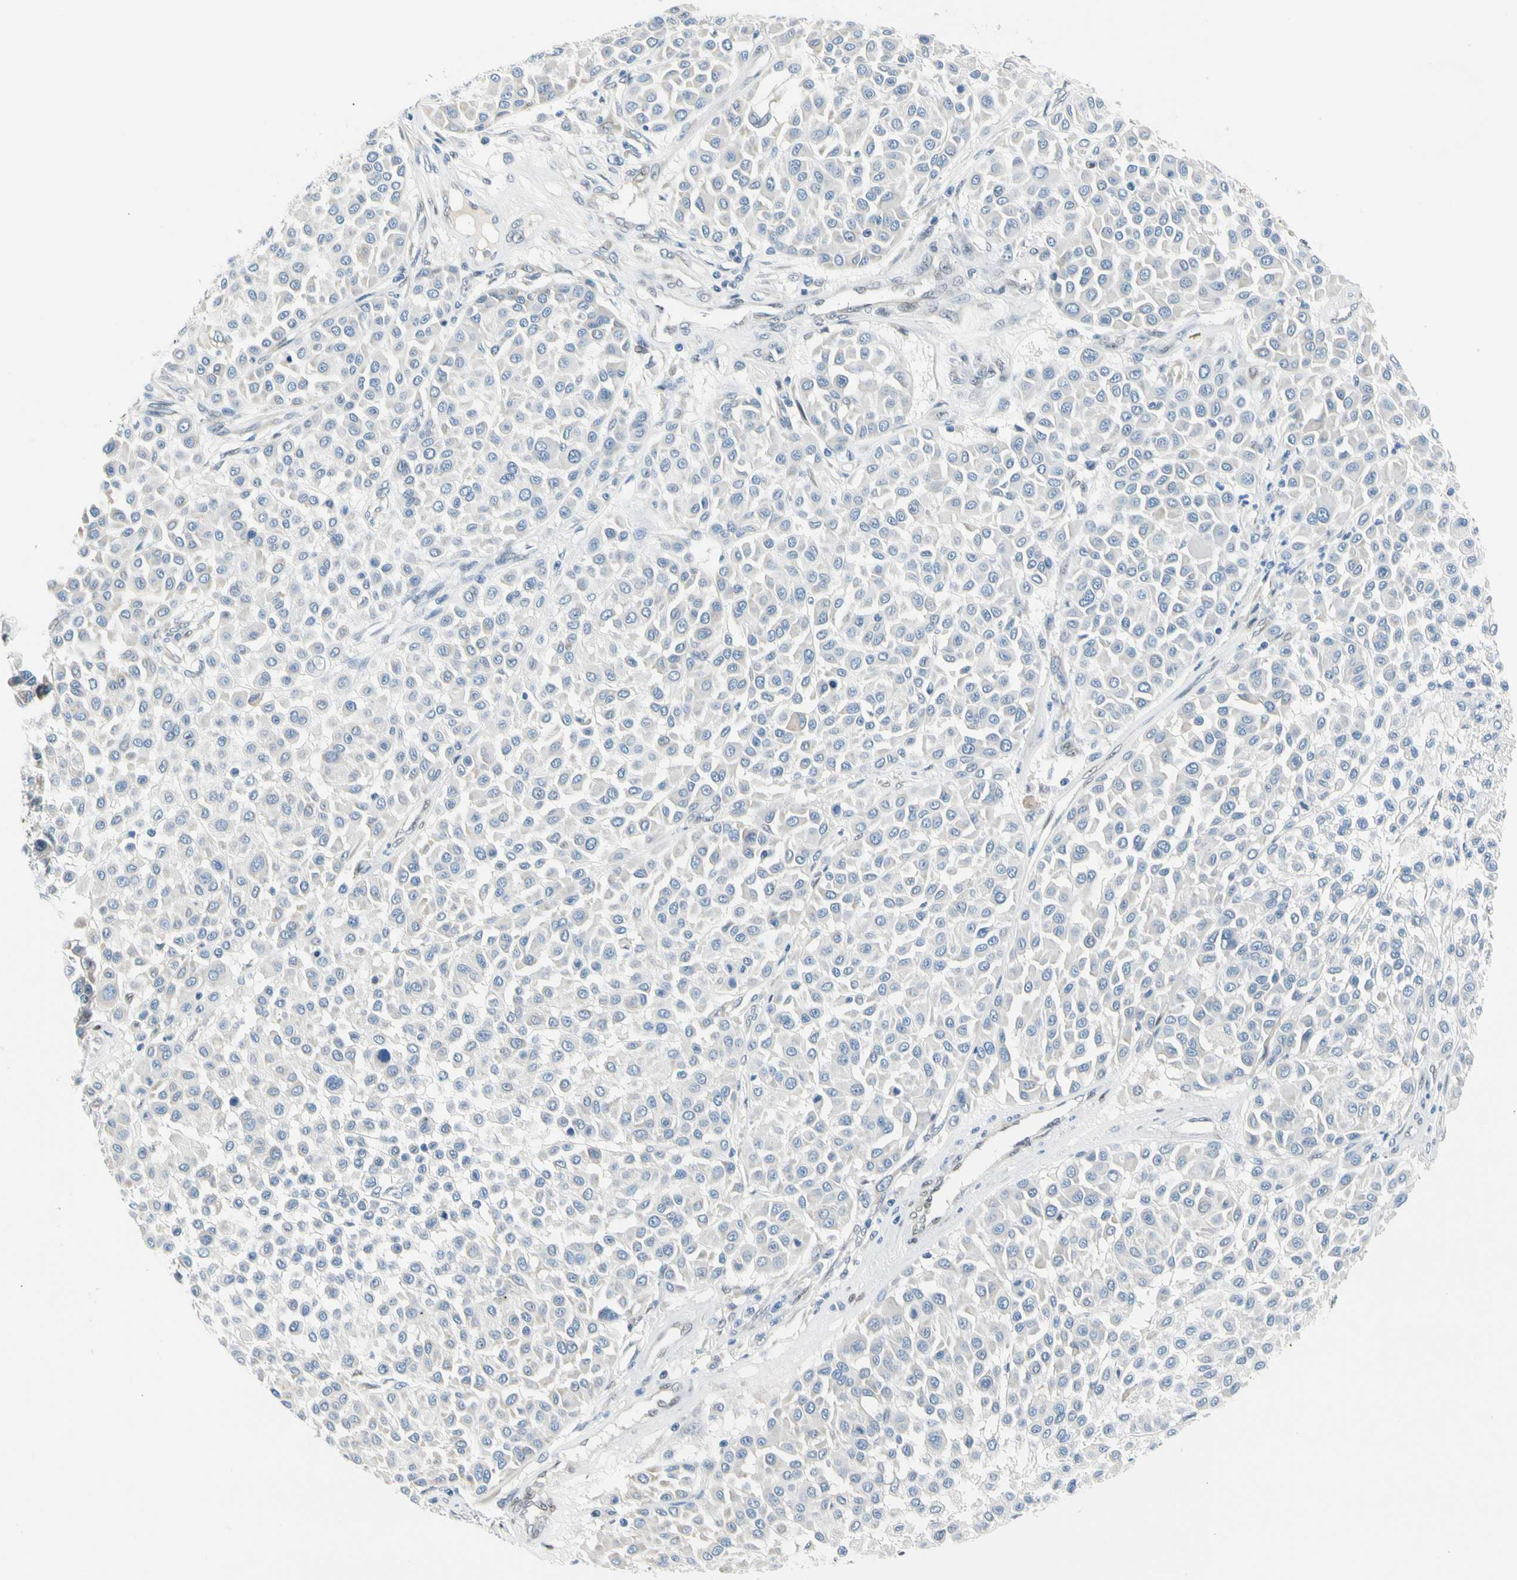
{"staining": {"intensity": "negative", "quantity": "none", "location": "none"}, "tissue": "melanoma", "cell_type": "Tumor cells", "image_type": "cancer", "snomed": [{"axis": "morphology", "description": "Malignant melanoma, Metastatic site"}, {"axis": "topography", "description": "Soft tissue"}], "caption": "Tumor cells show no significant staining in malignant melanoma (metastatic site).", "gene": "NFIA", "patient": {"sex": "male", "age": 41}}